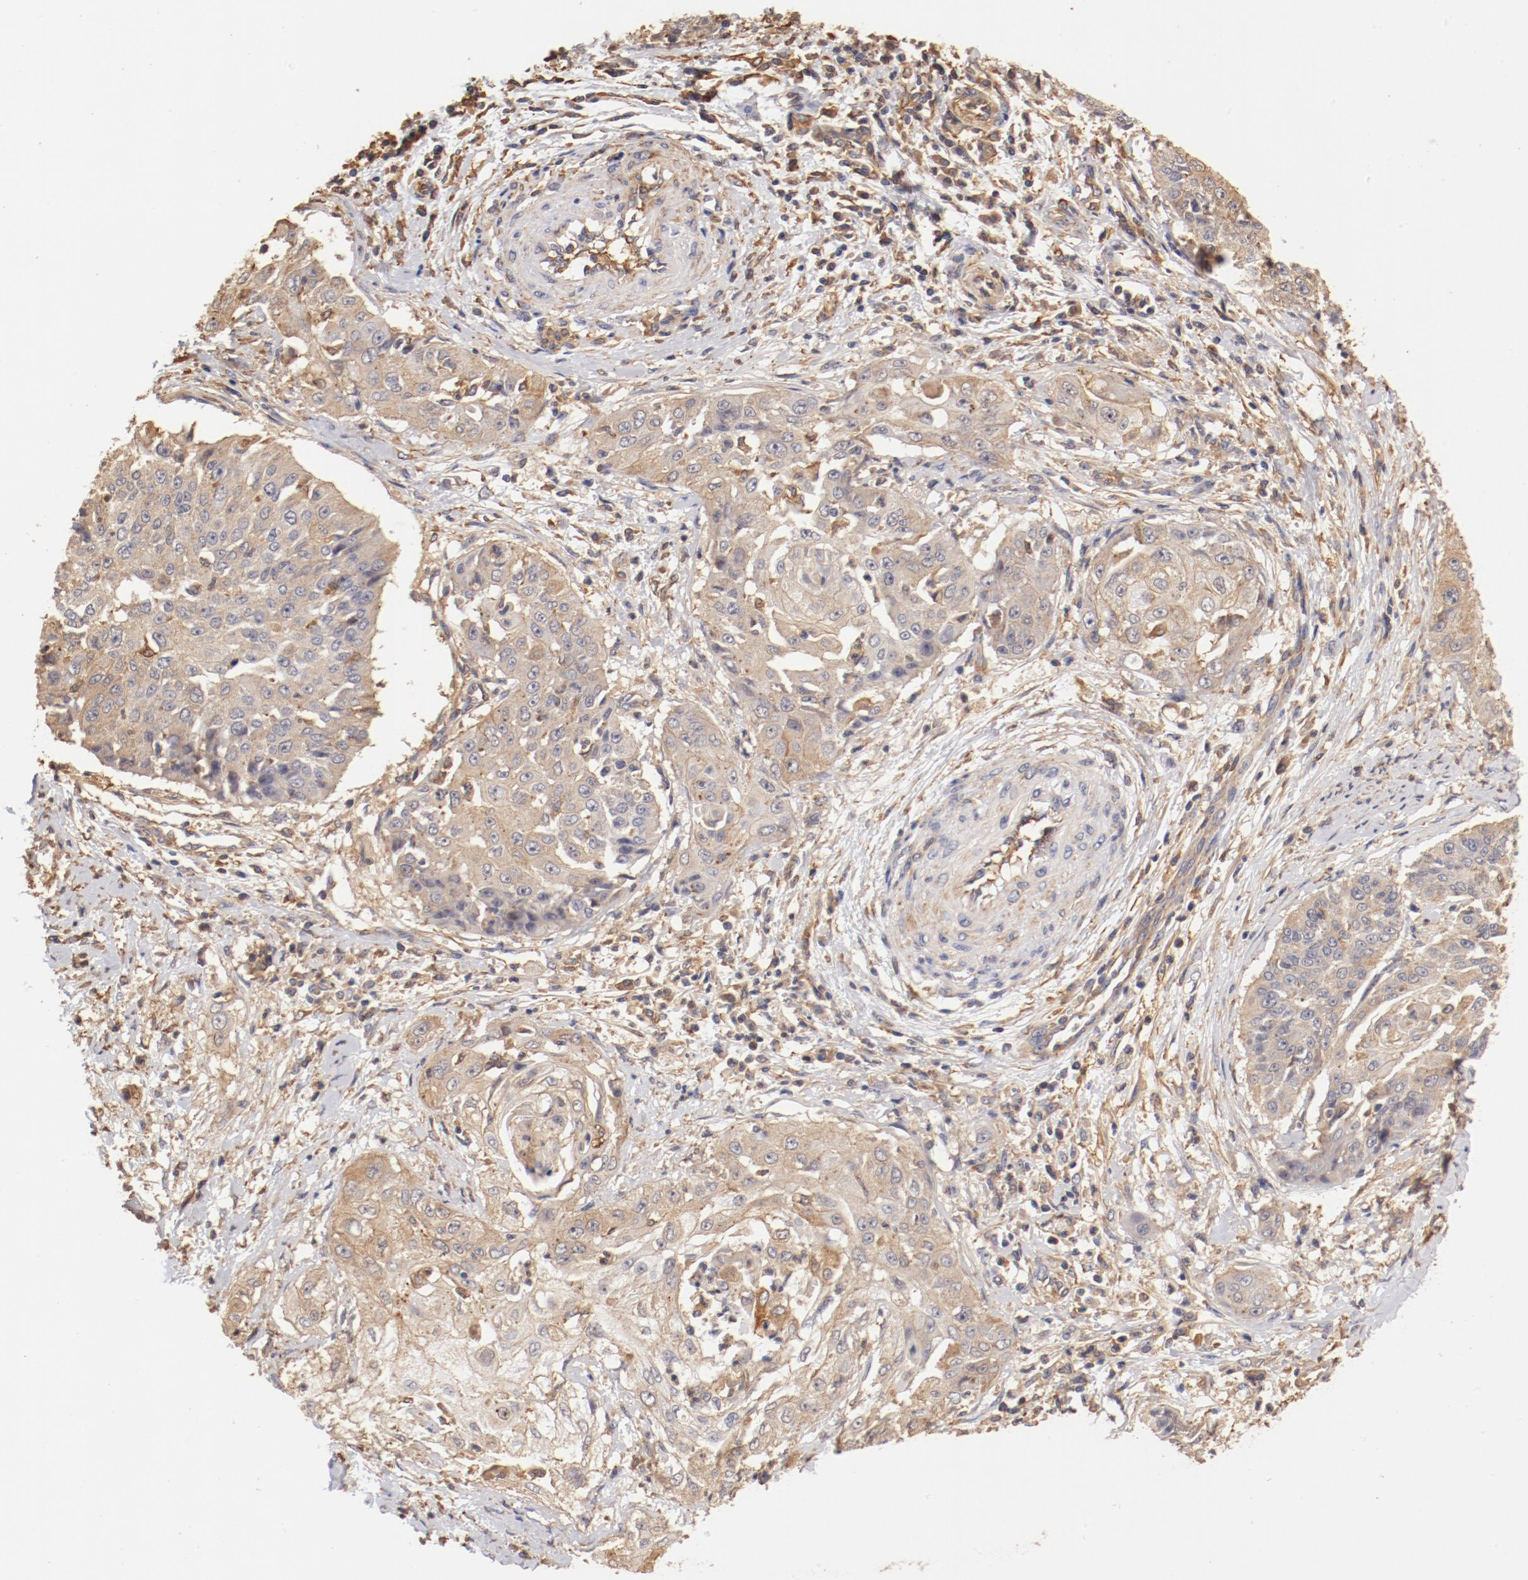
{"staining": {"intensity": "weak", "quantity": "25%-75%", "location": "cytoplasmic/membranous"}, "tissue": "cervical cancer", "cell_type": "Tumor cells", "image_type": "cancer", "snomed": [{"axis": "morphology", "description": "Squamous cell carcinoma, NOS"}, {"axis": "topography", "description": "Cervix"}], "caption": "Immunohistochemistry (IHC) image of cervical cancer stained for a protein (brown), which displays low levels of weak cytoplasmic/membranous expression in approximately 25%-75% of tumor cells.", "gene": "FCMR", "patient": {"sex": "female", "age": 64}}